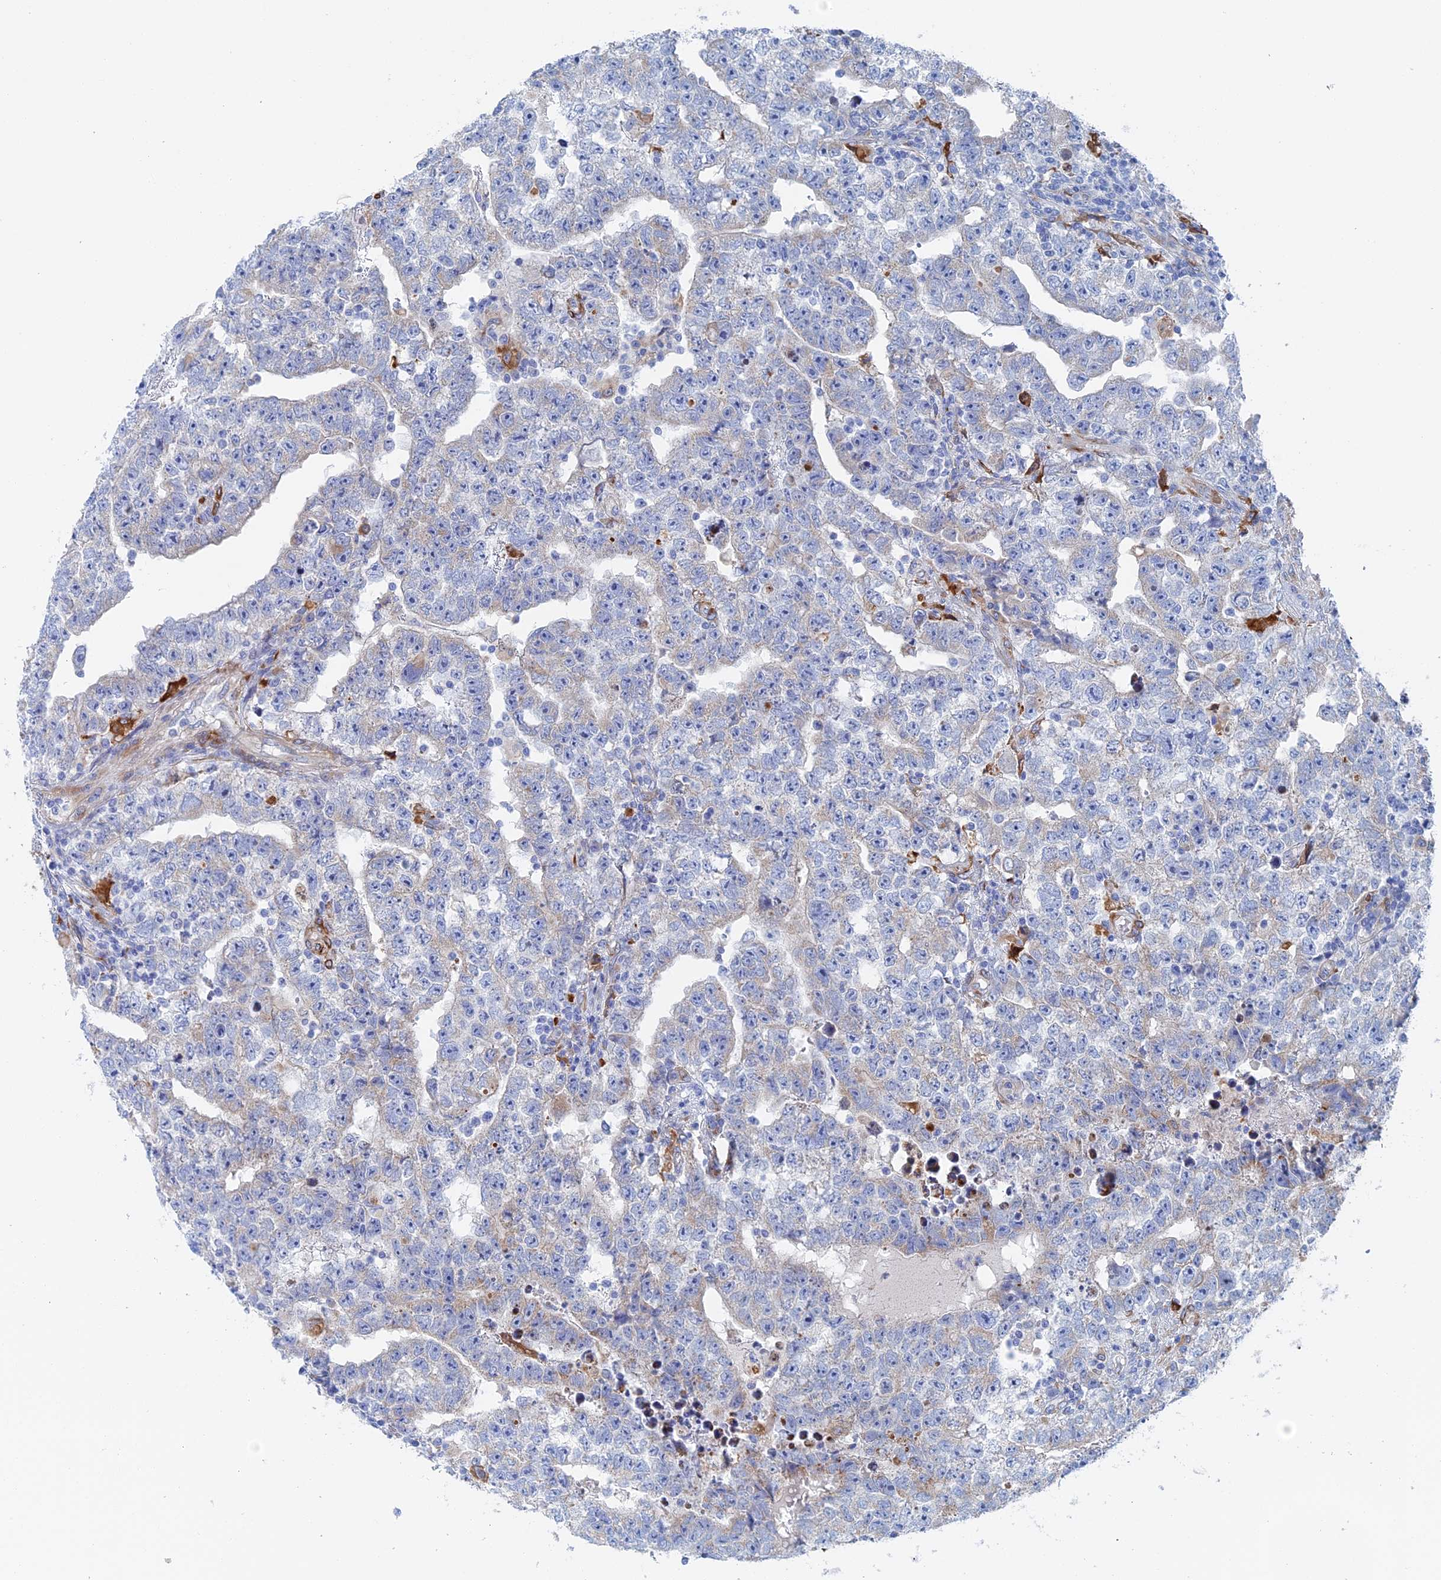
{"staining": {"intensity": "negative", "quantity": "none", "location": "none"}, "tissue": "testis cancer", "cell_type": "Tumor cells", "image_type": "cancer", "snomed": [{"axis": "morphology", "description": "Carcinoma, Embryonal, NOS"}, {"axis": "topography", "description": "Testis"}], "caption": "Protein analysis of embryonal carcinoma (testis) reveals no significant expression in tumor cells.", "gene": "COG7", "patient": {"sex": "male", "age": 25}}